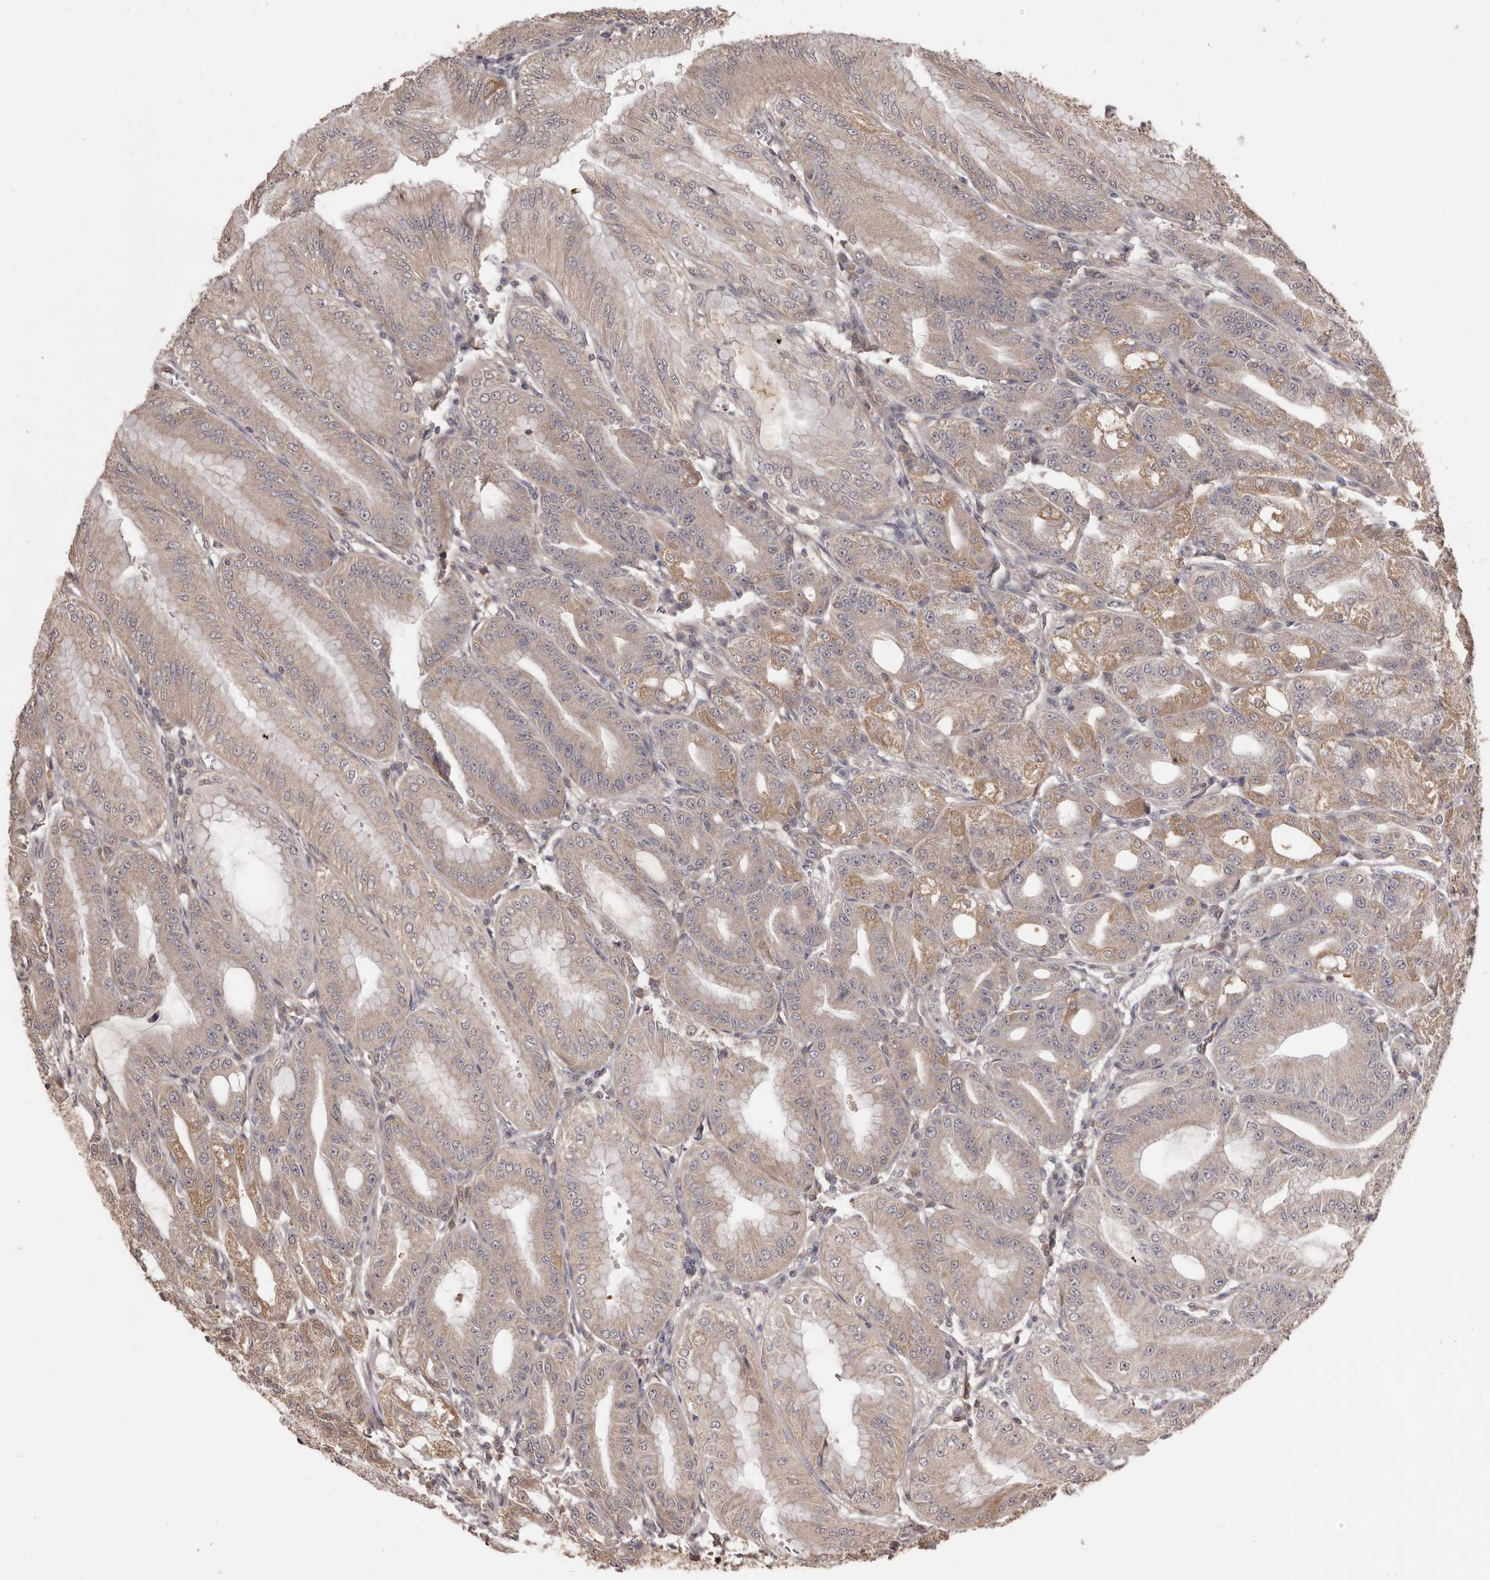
{"staining": {"intensity": "moderate", "quantity": "25%-75%", "location": "cytoplasmic/membranous"}, "tissue": "stomach", "cell_type": "Glandular cells", "image_type": "normal", "snomed": [{"axis": "morphology", "description": "Normal tissue, NOS"}, {"axis": "topography", "description": "Stomach, lower"}], "caption": "Protein expression analysis of unremarkable stomach displays moderate cytoplasmic/membranous positivity in approximately 25%-75% of glandular cells.", "gene": "MTO1", "patient": {"sex": "male", "age": 71}}